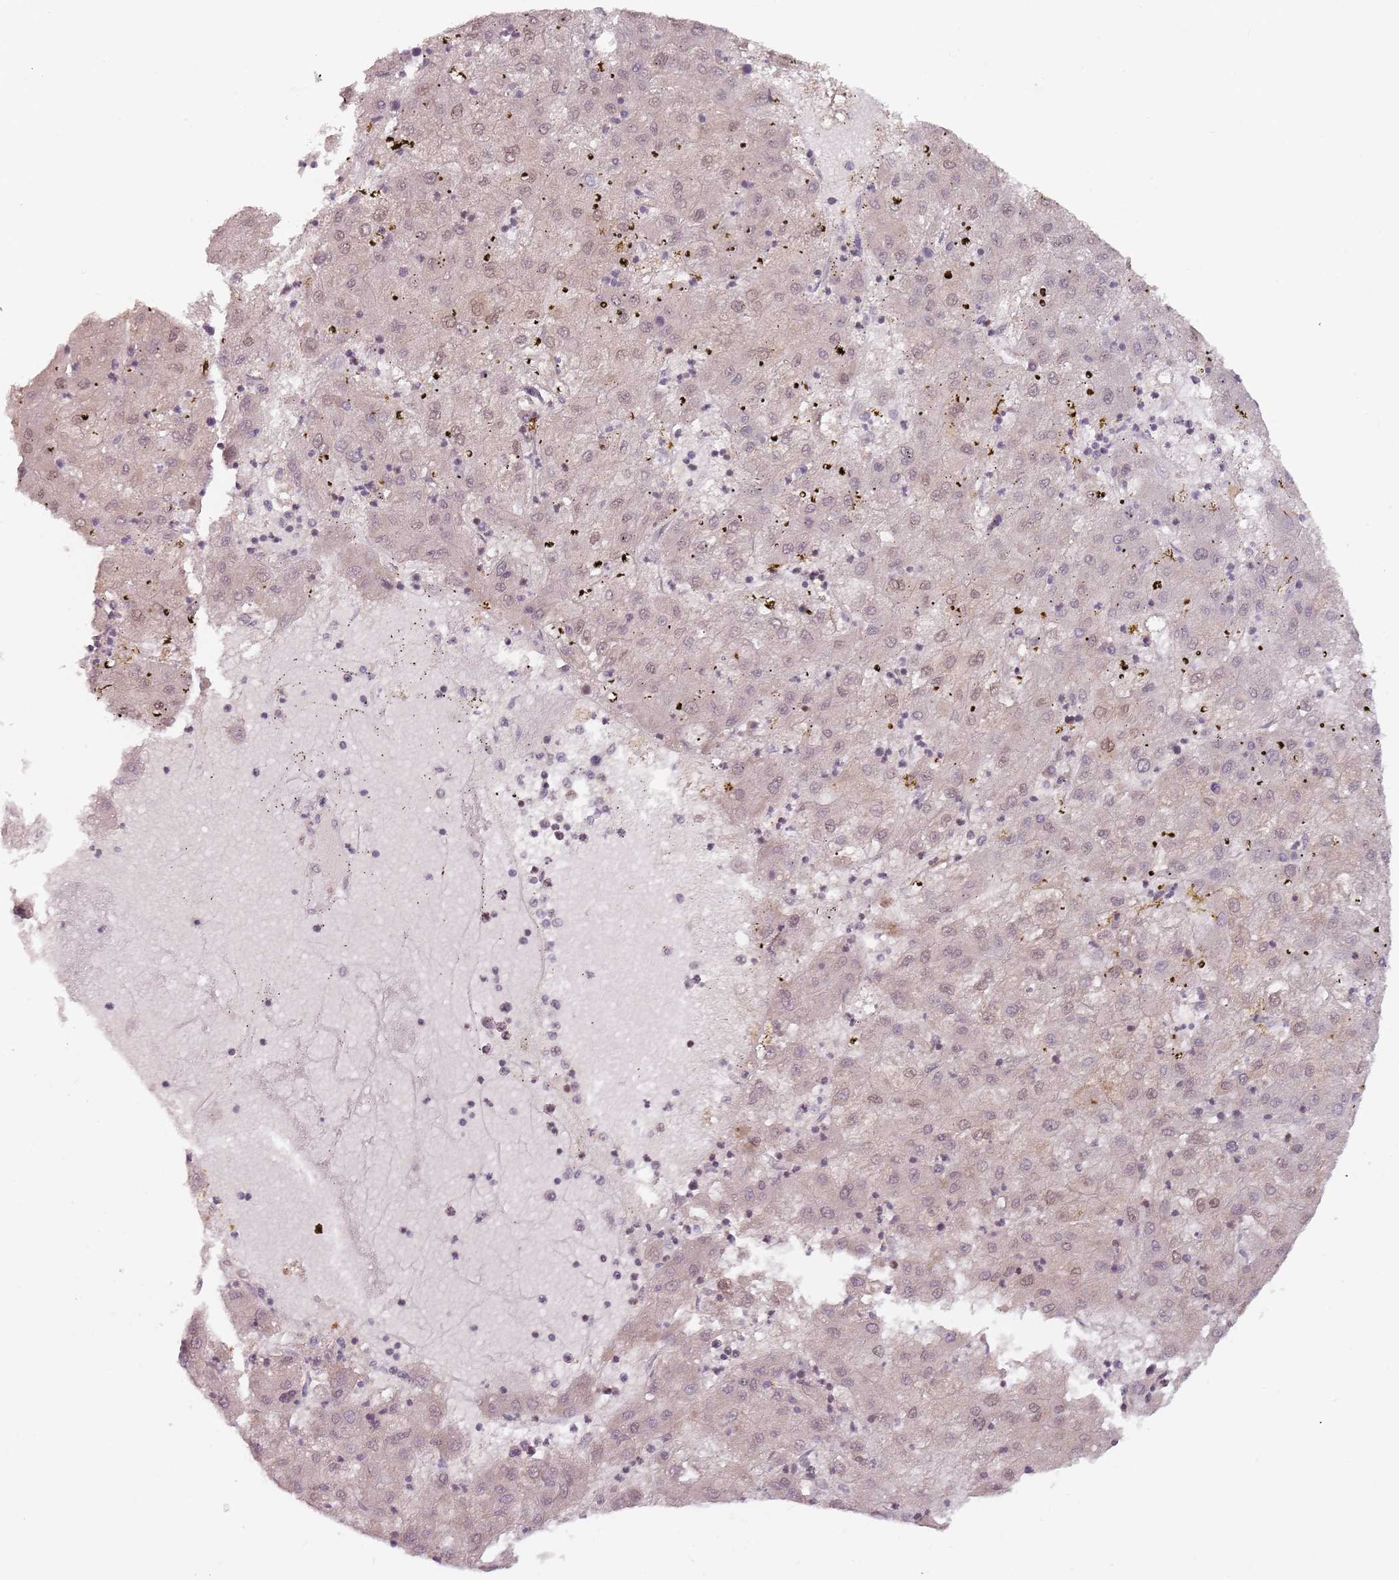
{"staining": {"intensity": "weak", "quantity": "<25%", "location": "nuclear"}, "tissue": "liver cancer", "cell_type": "Tumor cells", "image_type": "cancer", "snomed": [{"axis": "morphology", "description": "Carcinoma, Hepatocellular, NOS"}, {"axis": "topography", "description": "Liver"}], "caption": "Hepatocellular carcinoma (liver) stained for a protein using immunohistochemistry reveals no staining tumor cells.", "gene": "RPS6KA2", "patient": {"sex": "male", "age": 72}}